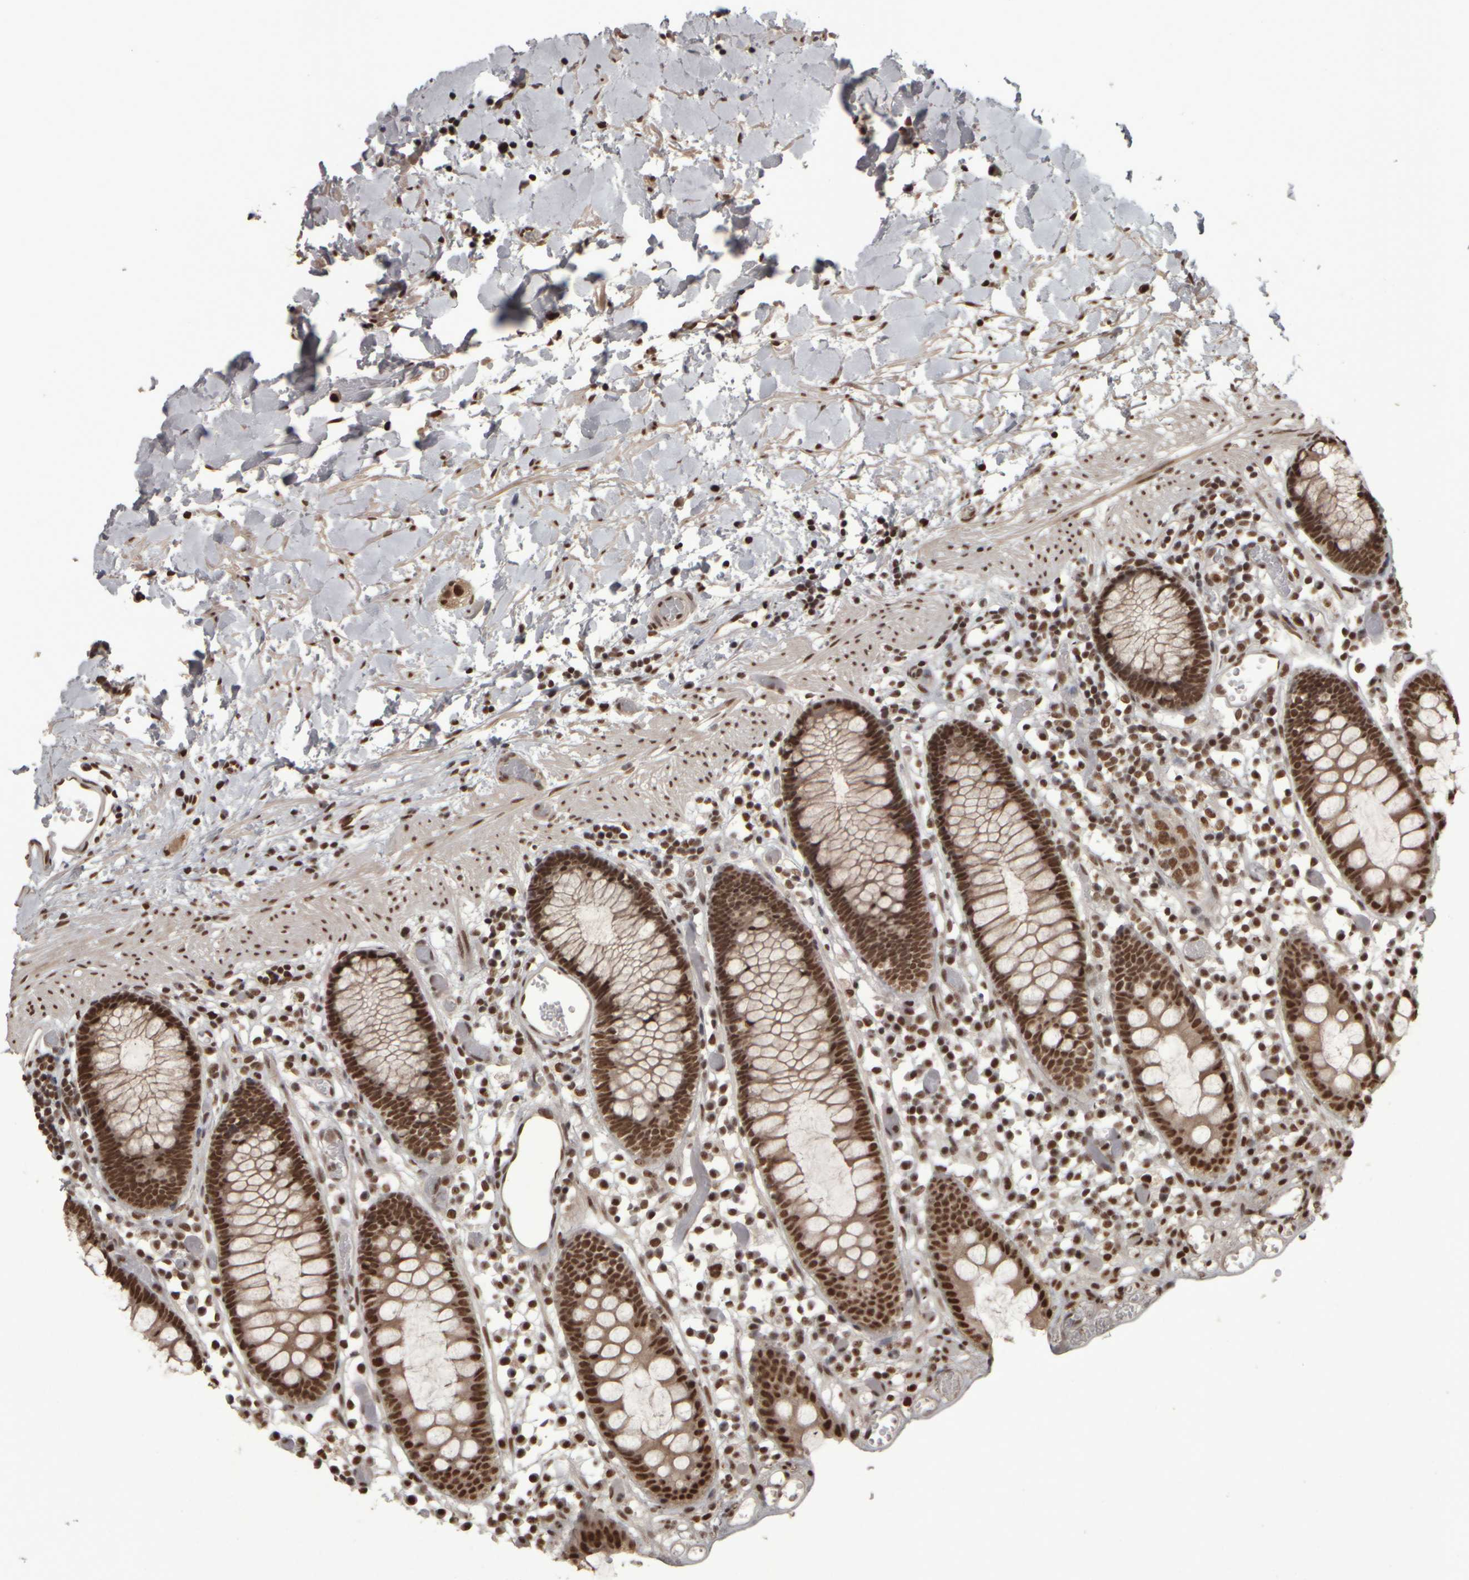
{"staining": {"intensity": "strong", "quantity": ">75%", "location": "nuclear"}, "tissue": "colon", "cell_type": "Endothelial cells", "image_type": "normal", "snomed": [{"axis": "morphology", "description": "Normal tissue, NOS"}, {"axis": "topography", "description": "Colon"}], "caption": "DAB (3,3'-diaminobenzidine) immunohistochemical staining of normal human colon exhibits strong nuclear protein expression in about >75% of endothelial cells.", "gene": "ZFHX4", "patient": {"sex": "male", "age": 14}}